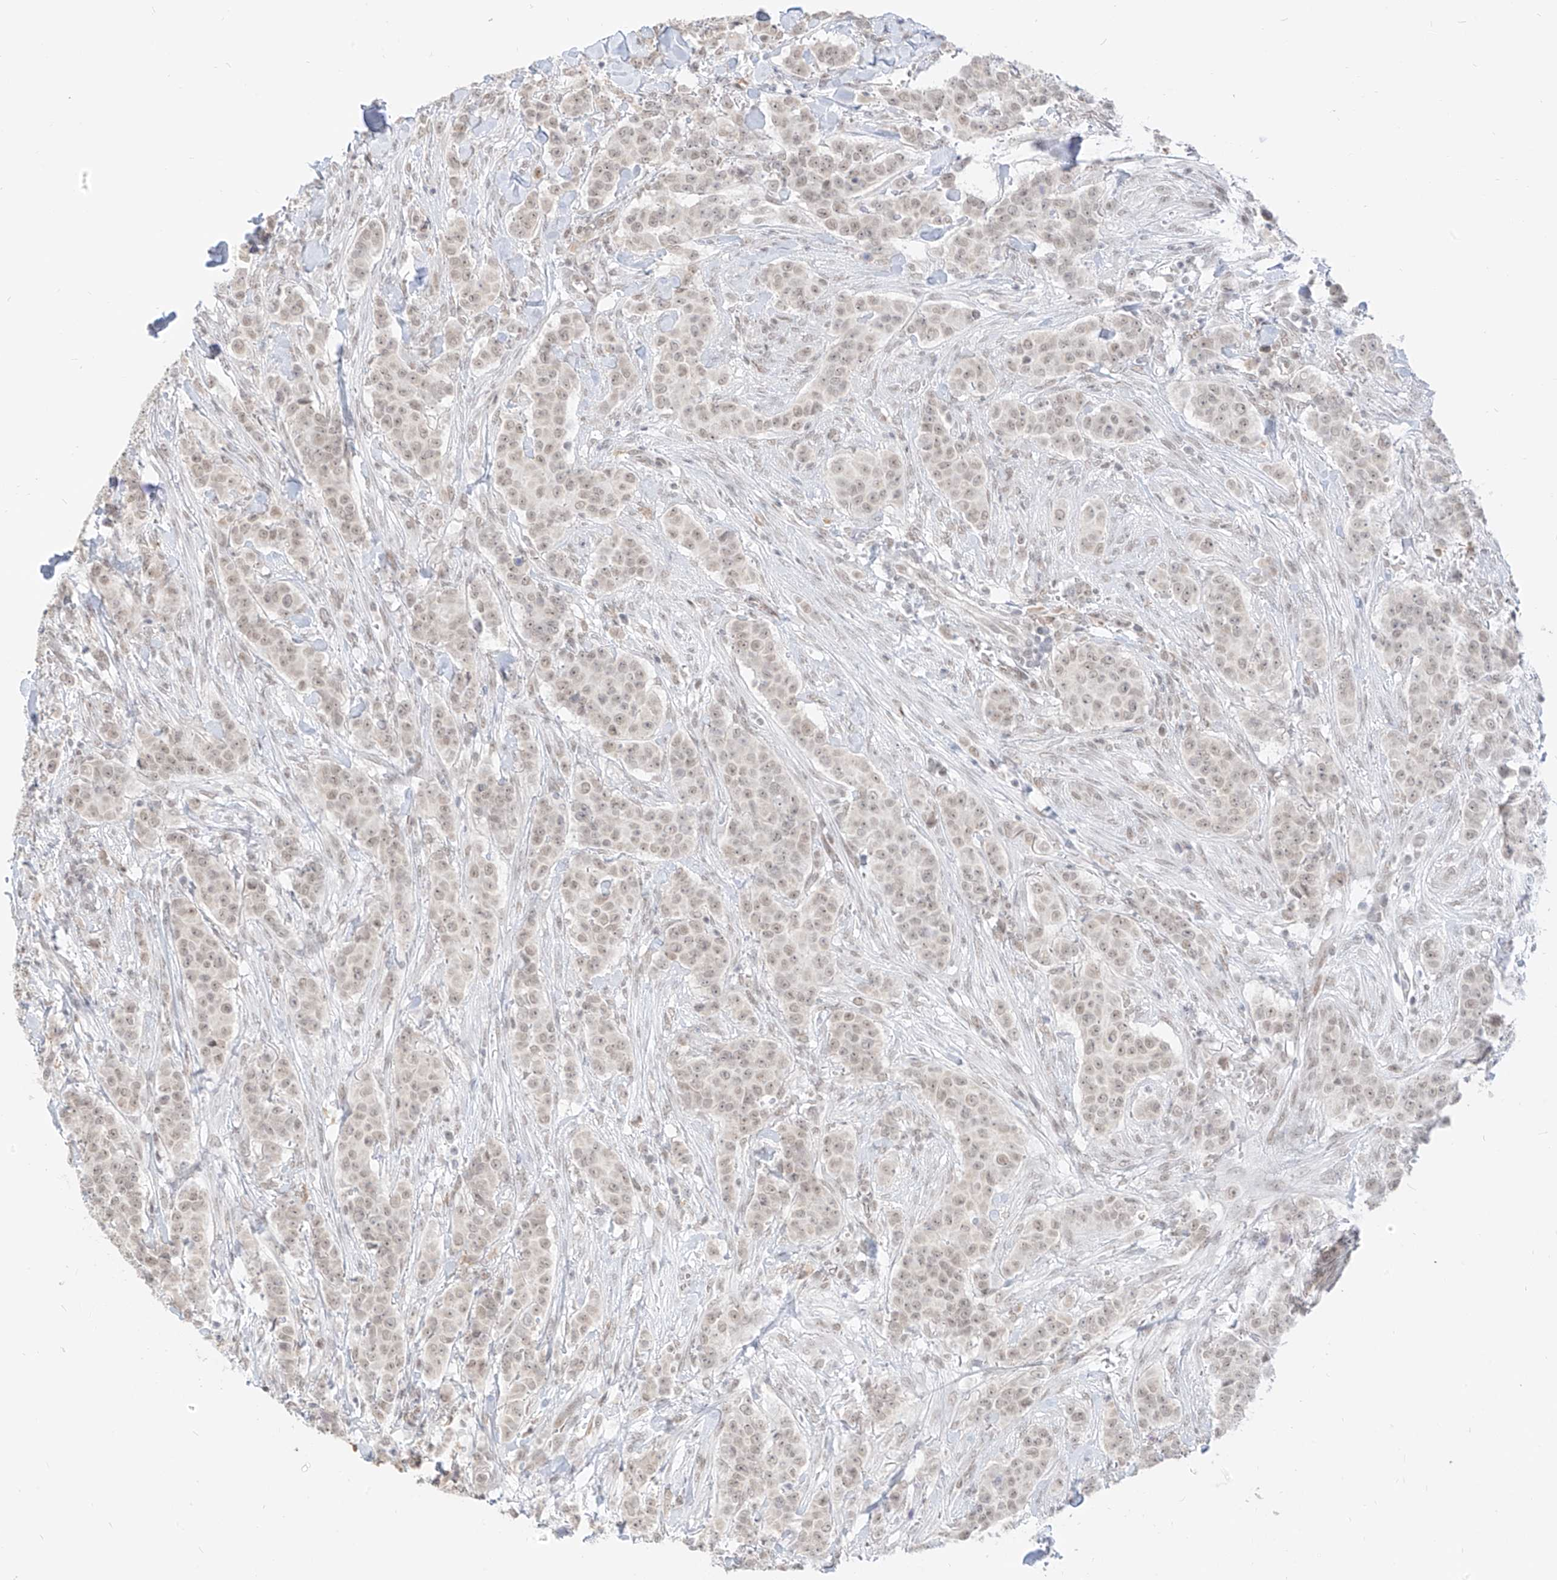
{"staining": {"intensity": "weak", "quantity": ">75%", "location": "nuclear"}, "tissue": "breast cancer", "cell_type": "Tumor cells", "image_type": "cancer", "snomed": [{"axis": "morphology", "description": "Duct carcinoma"}, {"axis": "topography", "description": "Breast"}], "caption": "Weak nuclear positivity is present in approximately >75% of tumor cells in breast invasive ductal carcinoma.", "gene": "SUPT5H", "patient": {"sex": "female", "age": 40}}